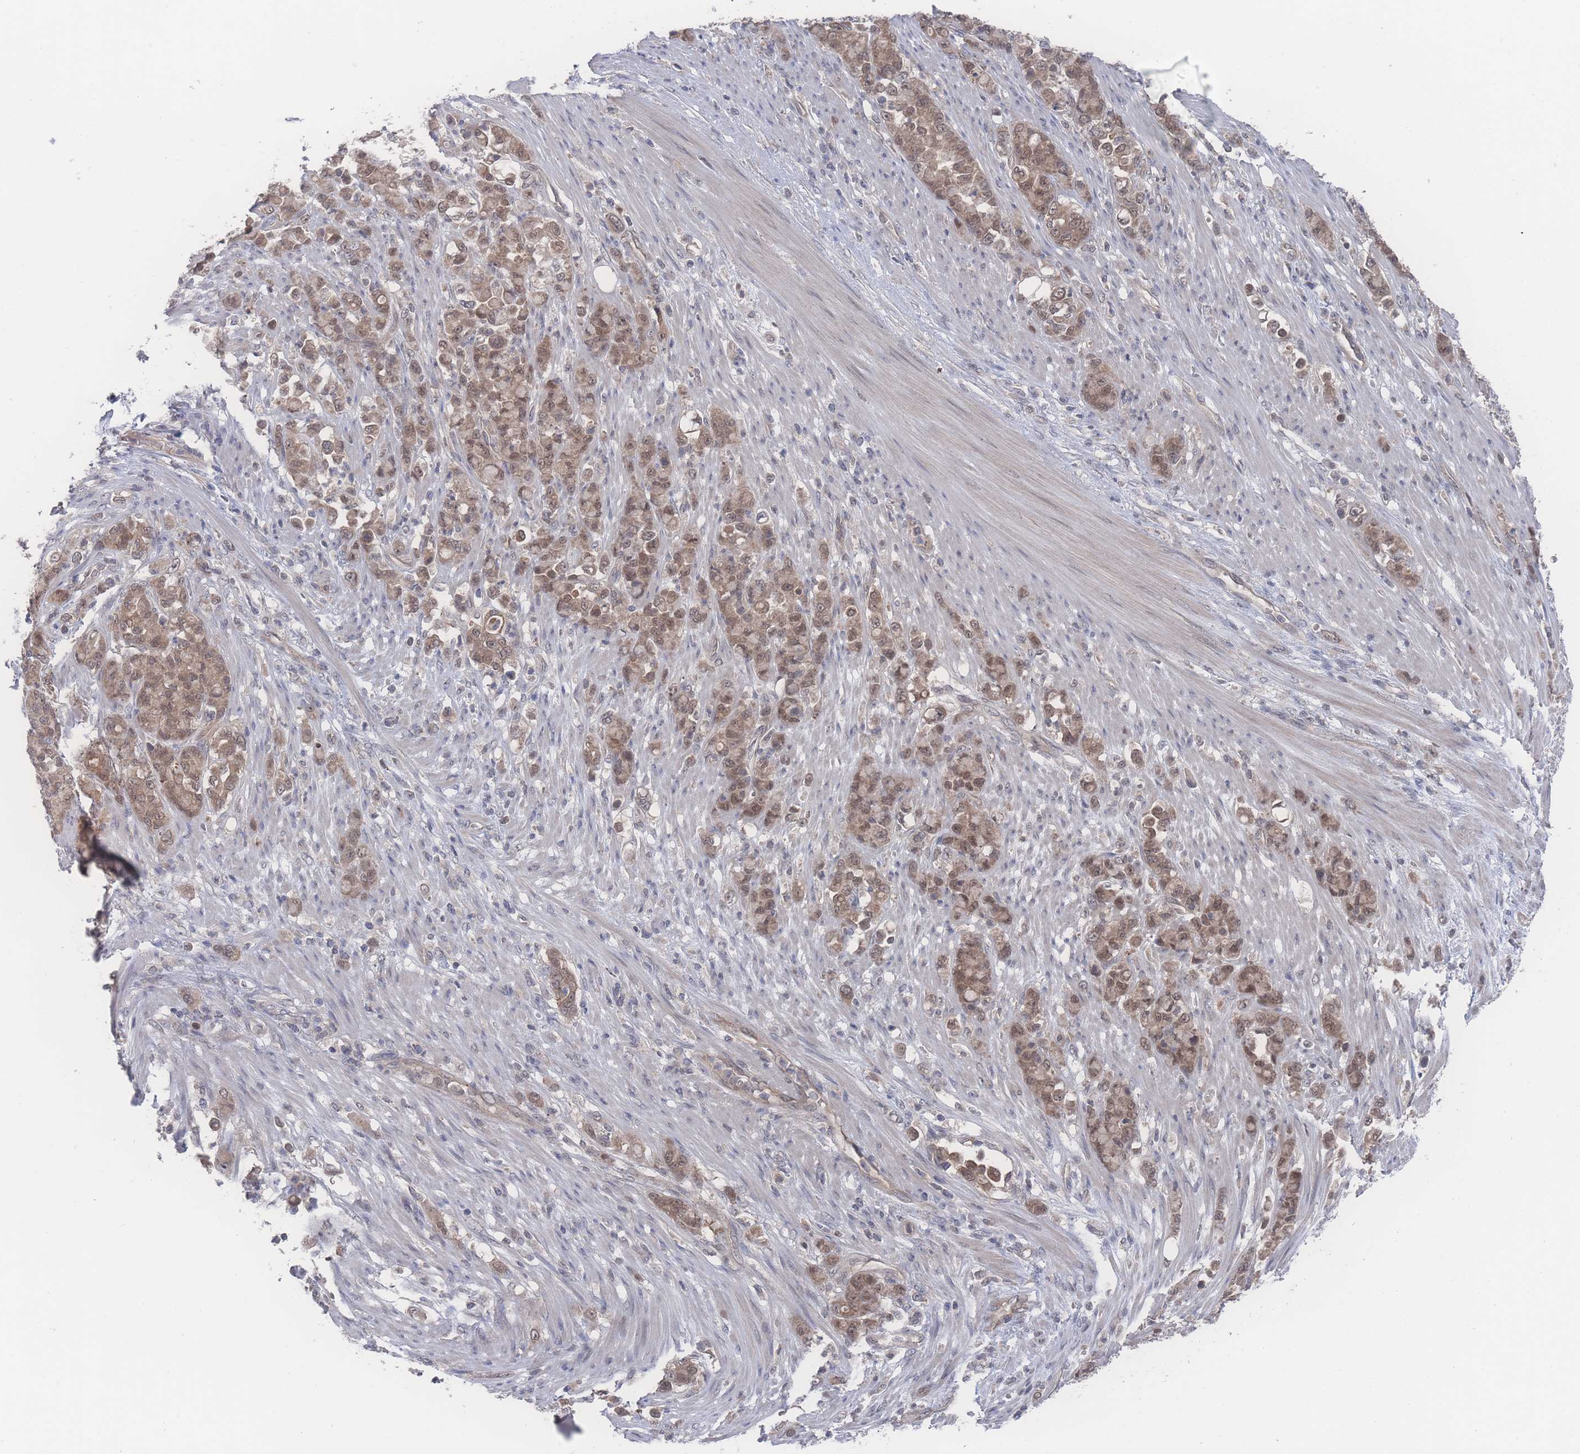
{"staining": {"intensity": "moderate", "quantity": ">75%", "location": "cytoplasmic/membranous,nuclear"}, "tissue": "stomach cancer", "cell_type": "Tumor cells", "image_type": "cancer", "snomed": [{"axis": "morphology", "description": "Normal tissue, NOS"}, {"axis": "morphology", "description": "Adenocarcinoma, NOS"}, {"axis": "topography", "description": "Stomach"}], "caption": "A brown stain highlights moderate cytoplasmic/membranous and nuclear staining of a protein in human stomach cancer (adenocarcinoma) tumor cells.", "gene": "NBEAL1", "patient": {"sex": "female", "age": 79}}